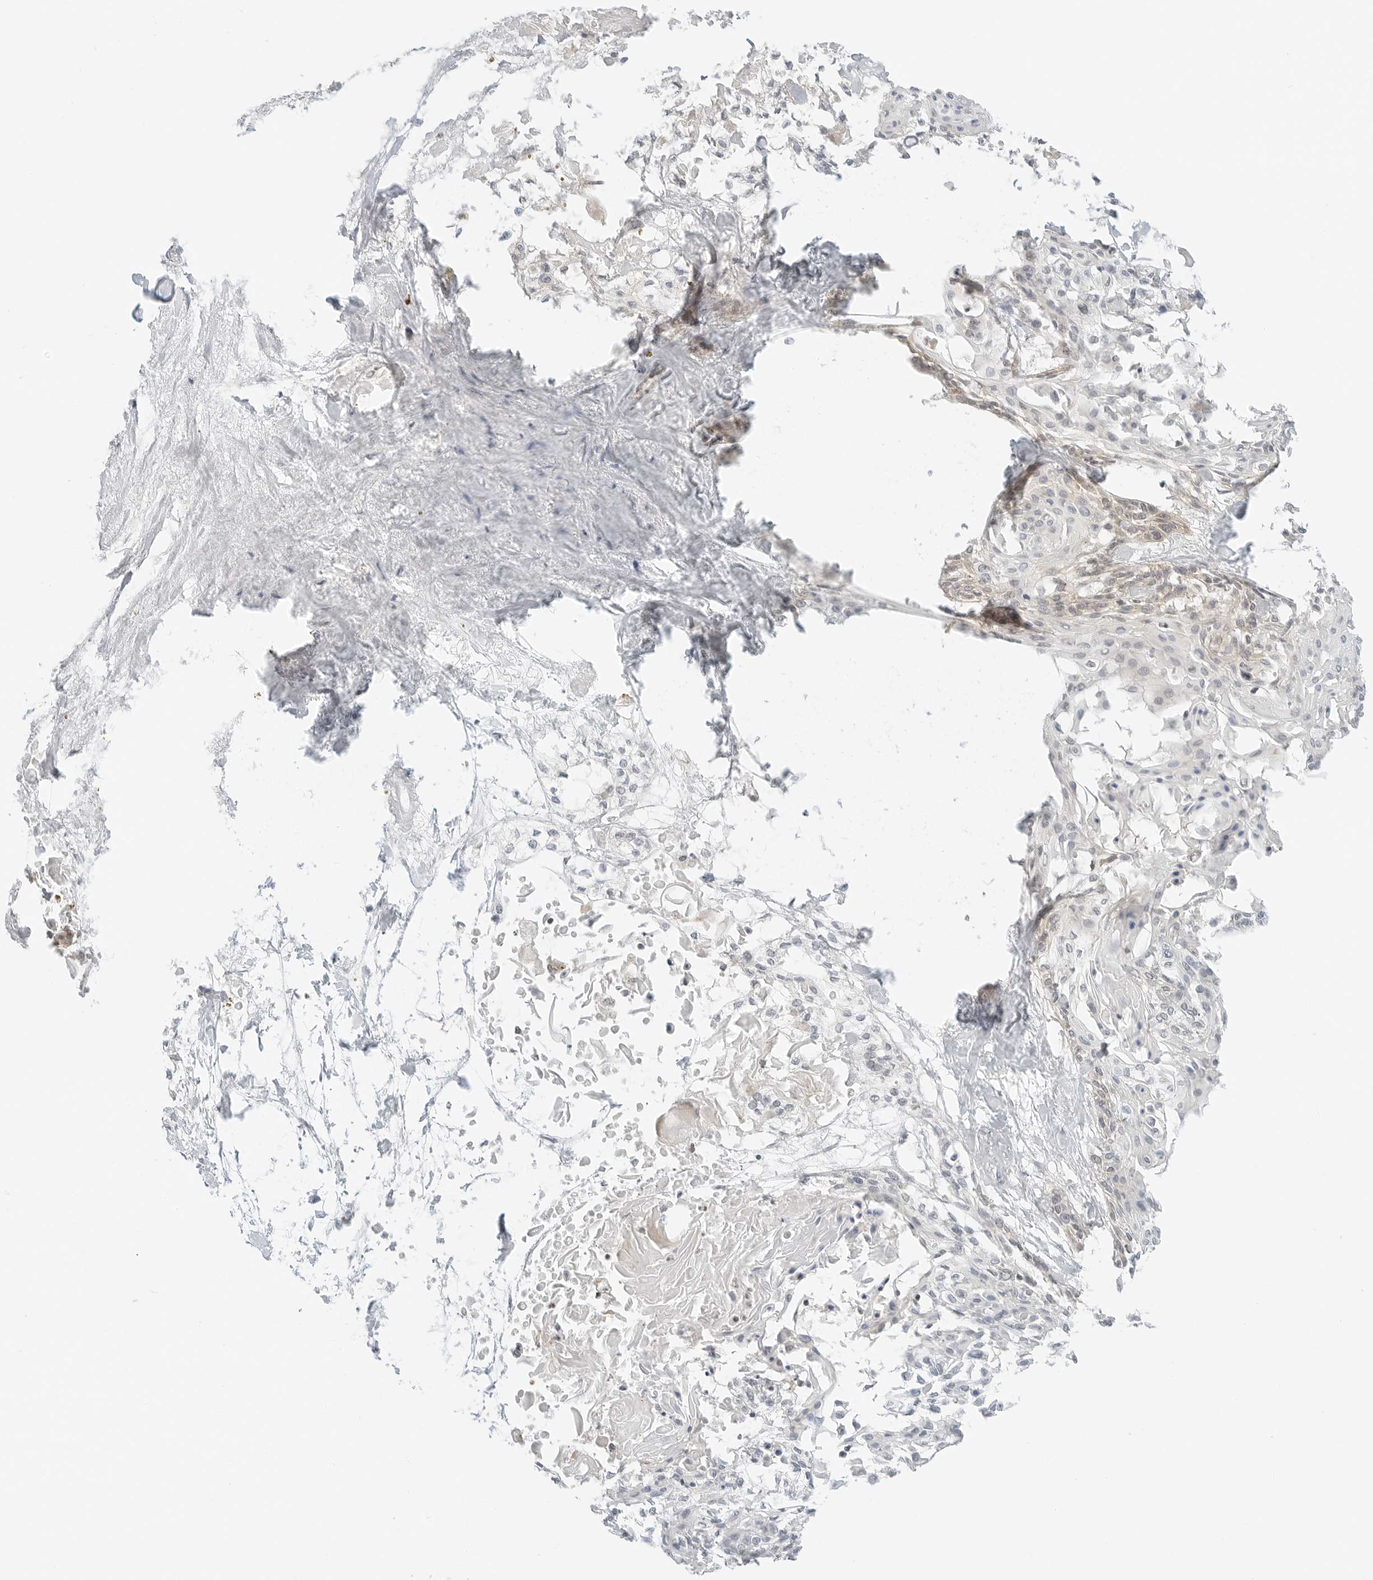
{"staining": {"intensity": "negative", "quantity": "none", "location": "none"}, "tissue": "cervical cancer", "cell_type": "Tumor cells", "image_type": "cancer", "snomed": [{"axis": "morphology", "description": "Squamous cell carcinoma, NOS"}, {"axis": "topography", "description": "Cervix"}], "caption": "Immunohistochemical staining of cervical squamous cell carcinoma exhibits no significant positivity in tumor cells. The staining is performed using DAB brown chromogen with nuclei counter-stained in using hematoxylin.", "gene": "IQCC", "patient": {"sex": "female", "age": 57}}